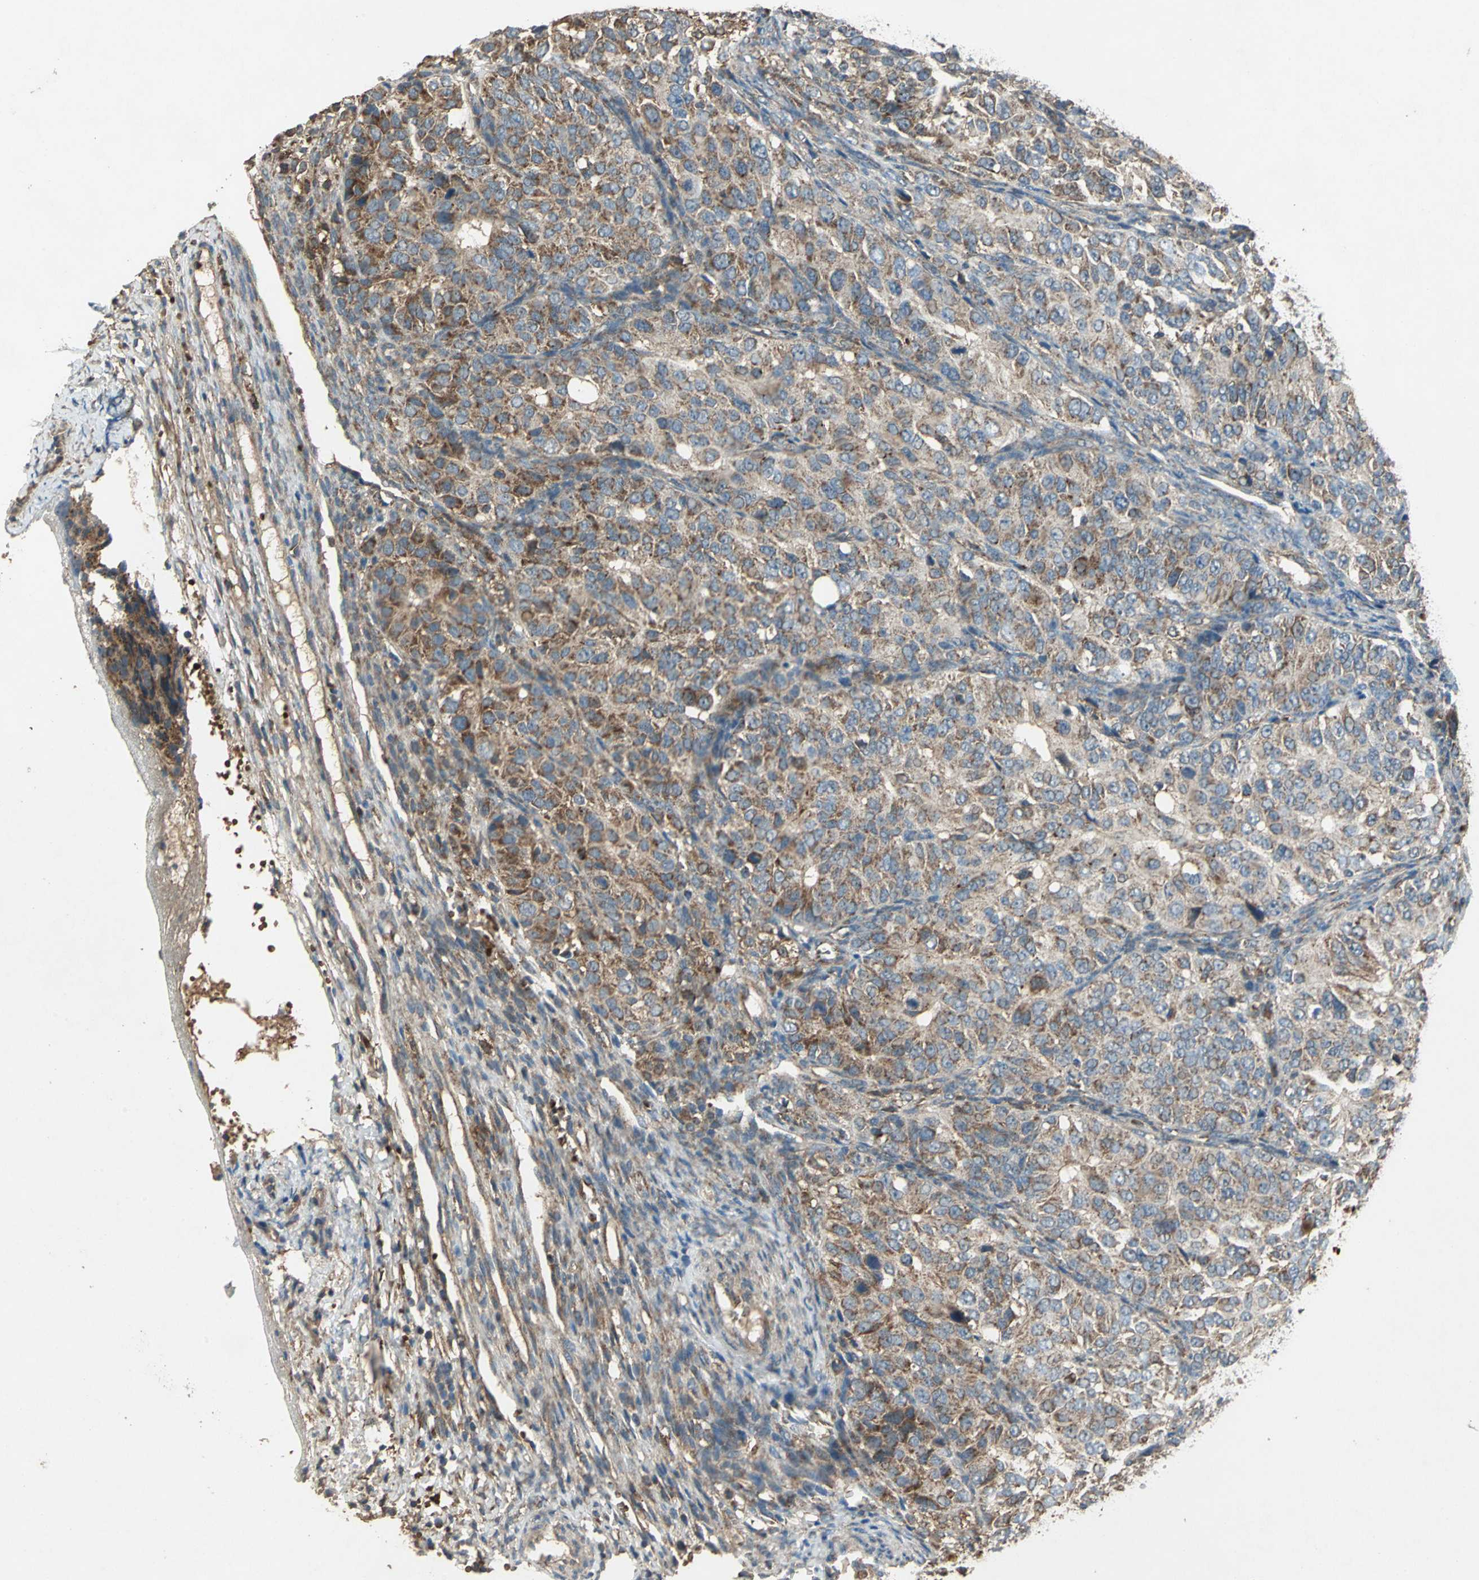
{"staining": {"intensity": "strong", "quantity": ">75%", "location": "cytoplasmic/membranous"}, "tissue": "ovarian cancer", "cell_type": "Tumor cells", "image_type": "cancer", "snomed": [{"axis": "morphology", "description": "Carcinoma, endometroid"}, {"axis": "topography", "description": "Ovary"}], "caption": "A brown stain shows strong cytoplasmic/membranous staining of a protein in ovarian endometroid carcinoma tumor cells.", "gene": "POLRMT", "patient": {"sex": "female", "age": 51}}